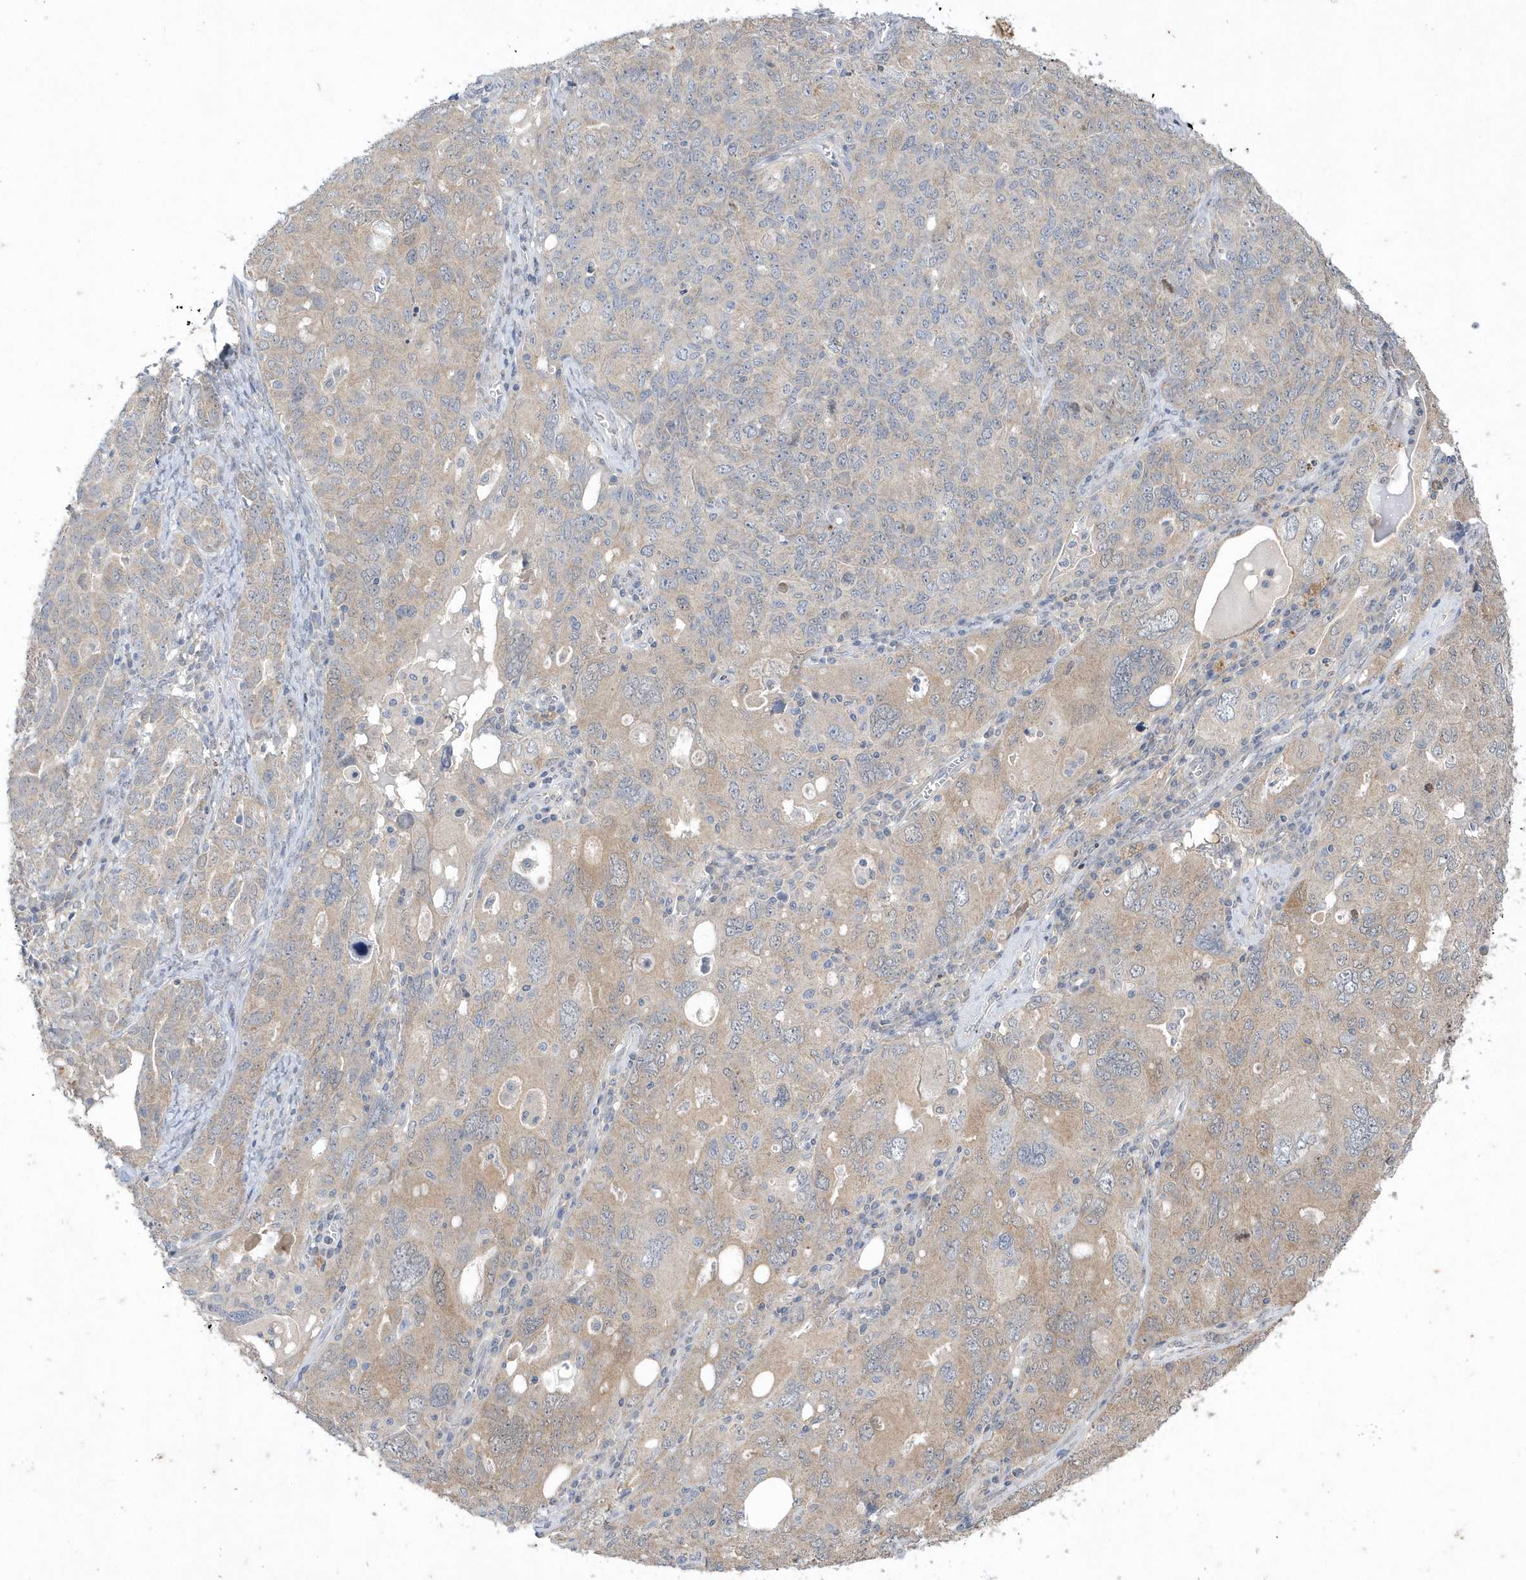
{"staining": {"intensity": "weak", "quantity": ">75%", "location": "cytoplasmic/membranous"}, "tissue": "ovarian cancer", "cell_type": "Tumor cells", "image_type": "cancer", "snomed": [{"axis": "morphology", "description": "Carcinoma, endometroid"}, {"axis": "topography", "description": "Ovary"}], "caption": "IHC photomicrograph of neoplastic tissue: human ovarian endometroid carcinoma stained using immunohistochemistry exhibits low levels of weak protein expression localized specifically in the cytoplasmic/membranous of tumor cells, appearing as a cytoplasmic/membranous brown color.", "gene": "AKR7A2", "patient": {"sex": "female", "age": 62}}